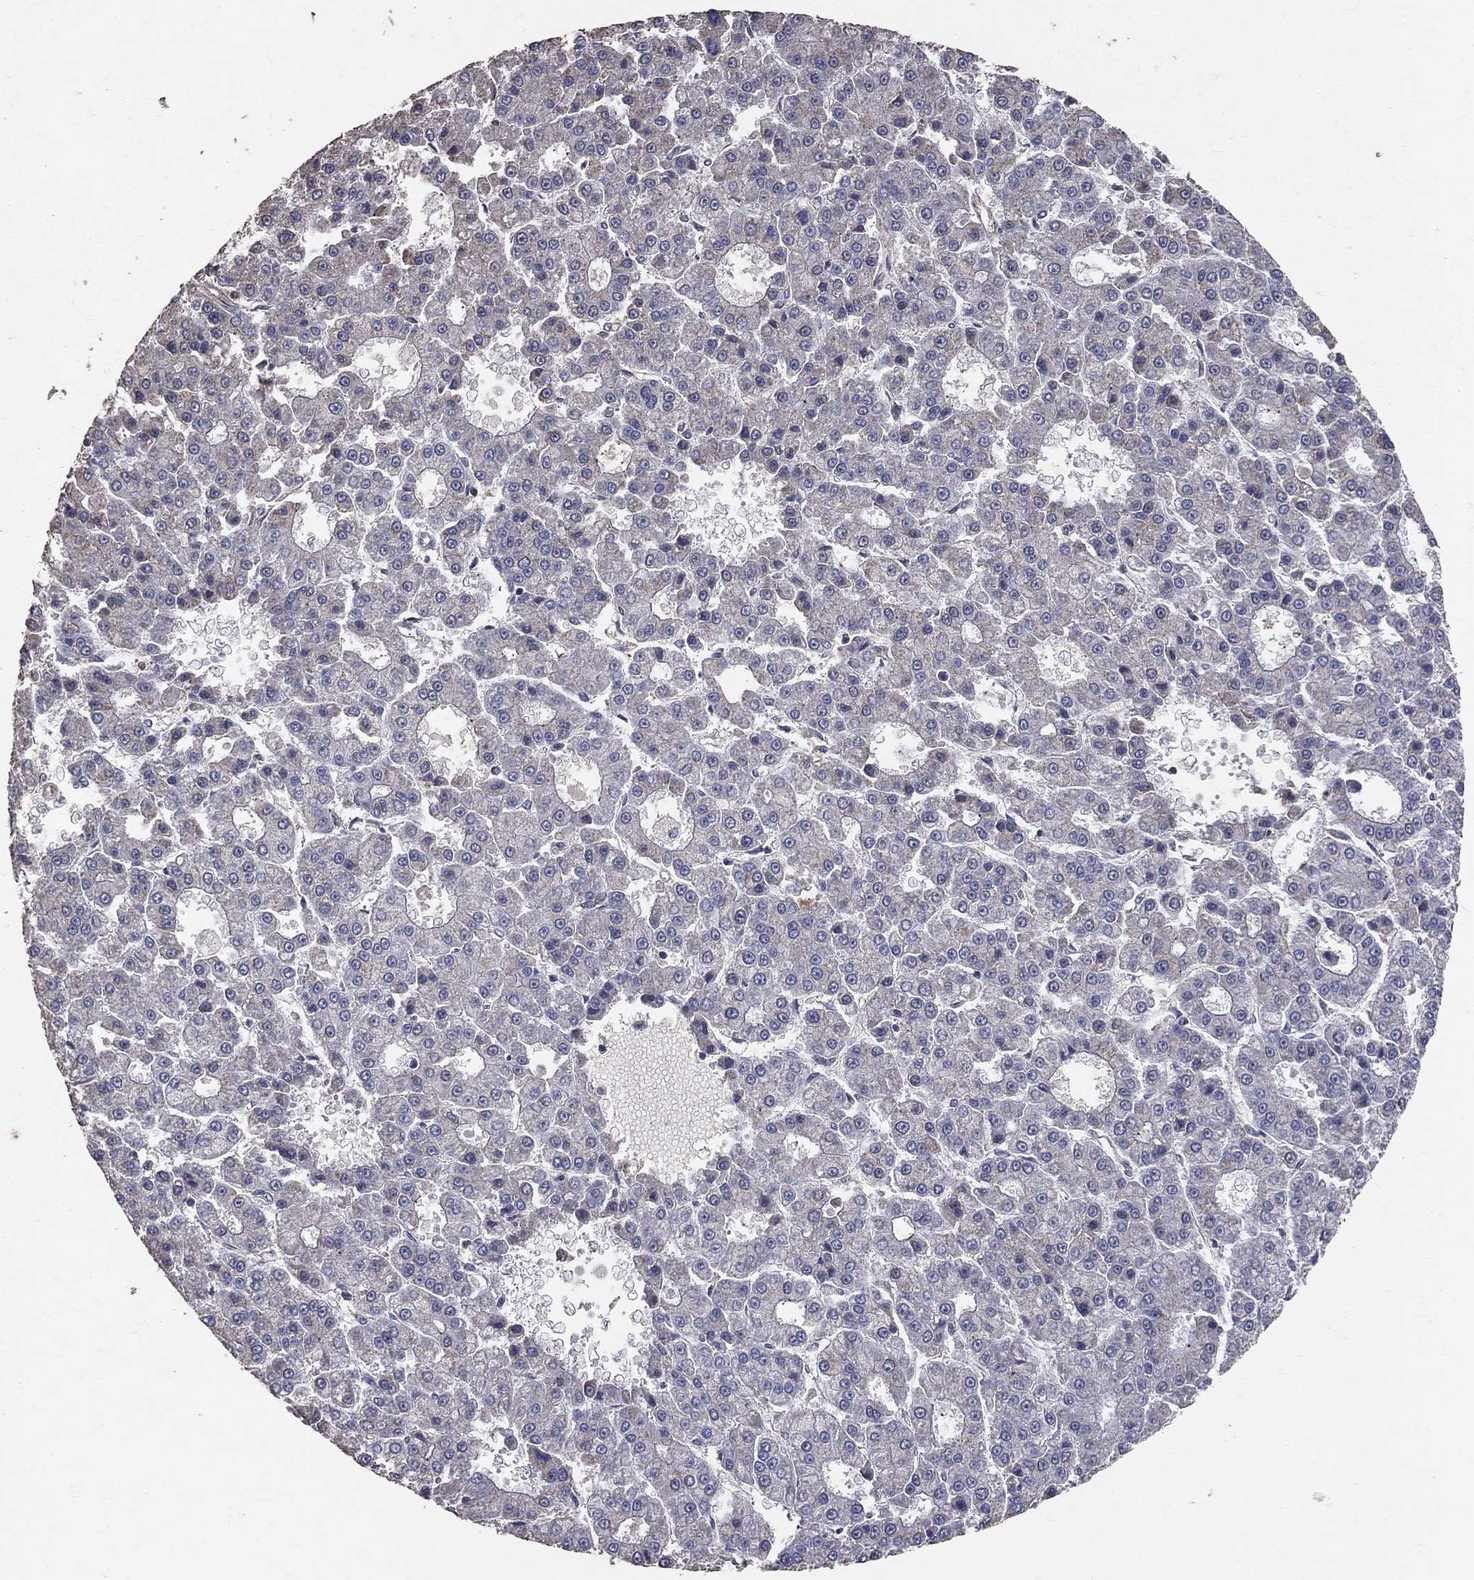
{"staining": {"intensity": "negative", "quantity": "none", "location": "none"}, "tissue": "liver cancer", "cell_type": "Tumor cells", "image_type": "cancer", "snomed": [{"axis": "morphology", "description": "Carcinoma, Hepatocellular, NOS"}, {"axis": "topography", "description": "Liver"}], "caption": "Tumor cells show no significant protein expression in liver hepatocellular carcinoma.", "gene": "LY6K", "patient": {"sex": "male", "age": 70}}